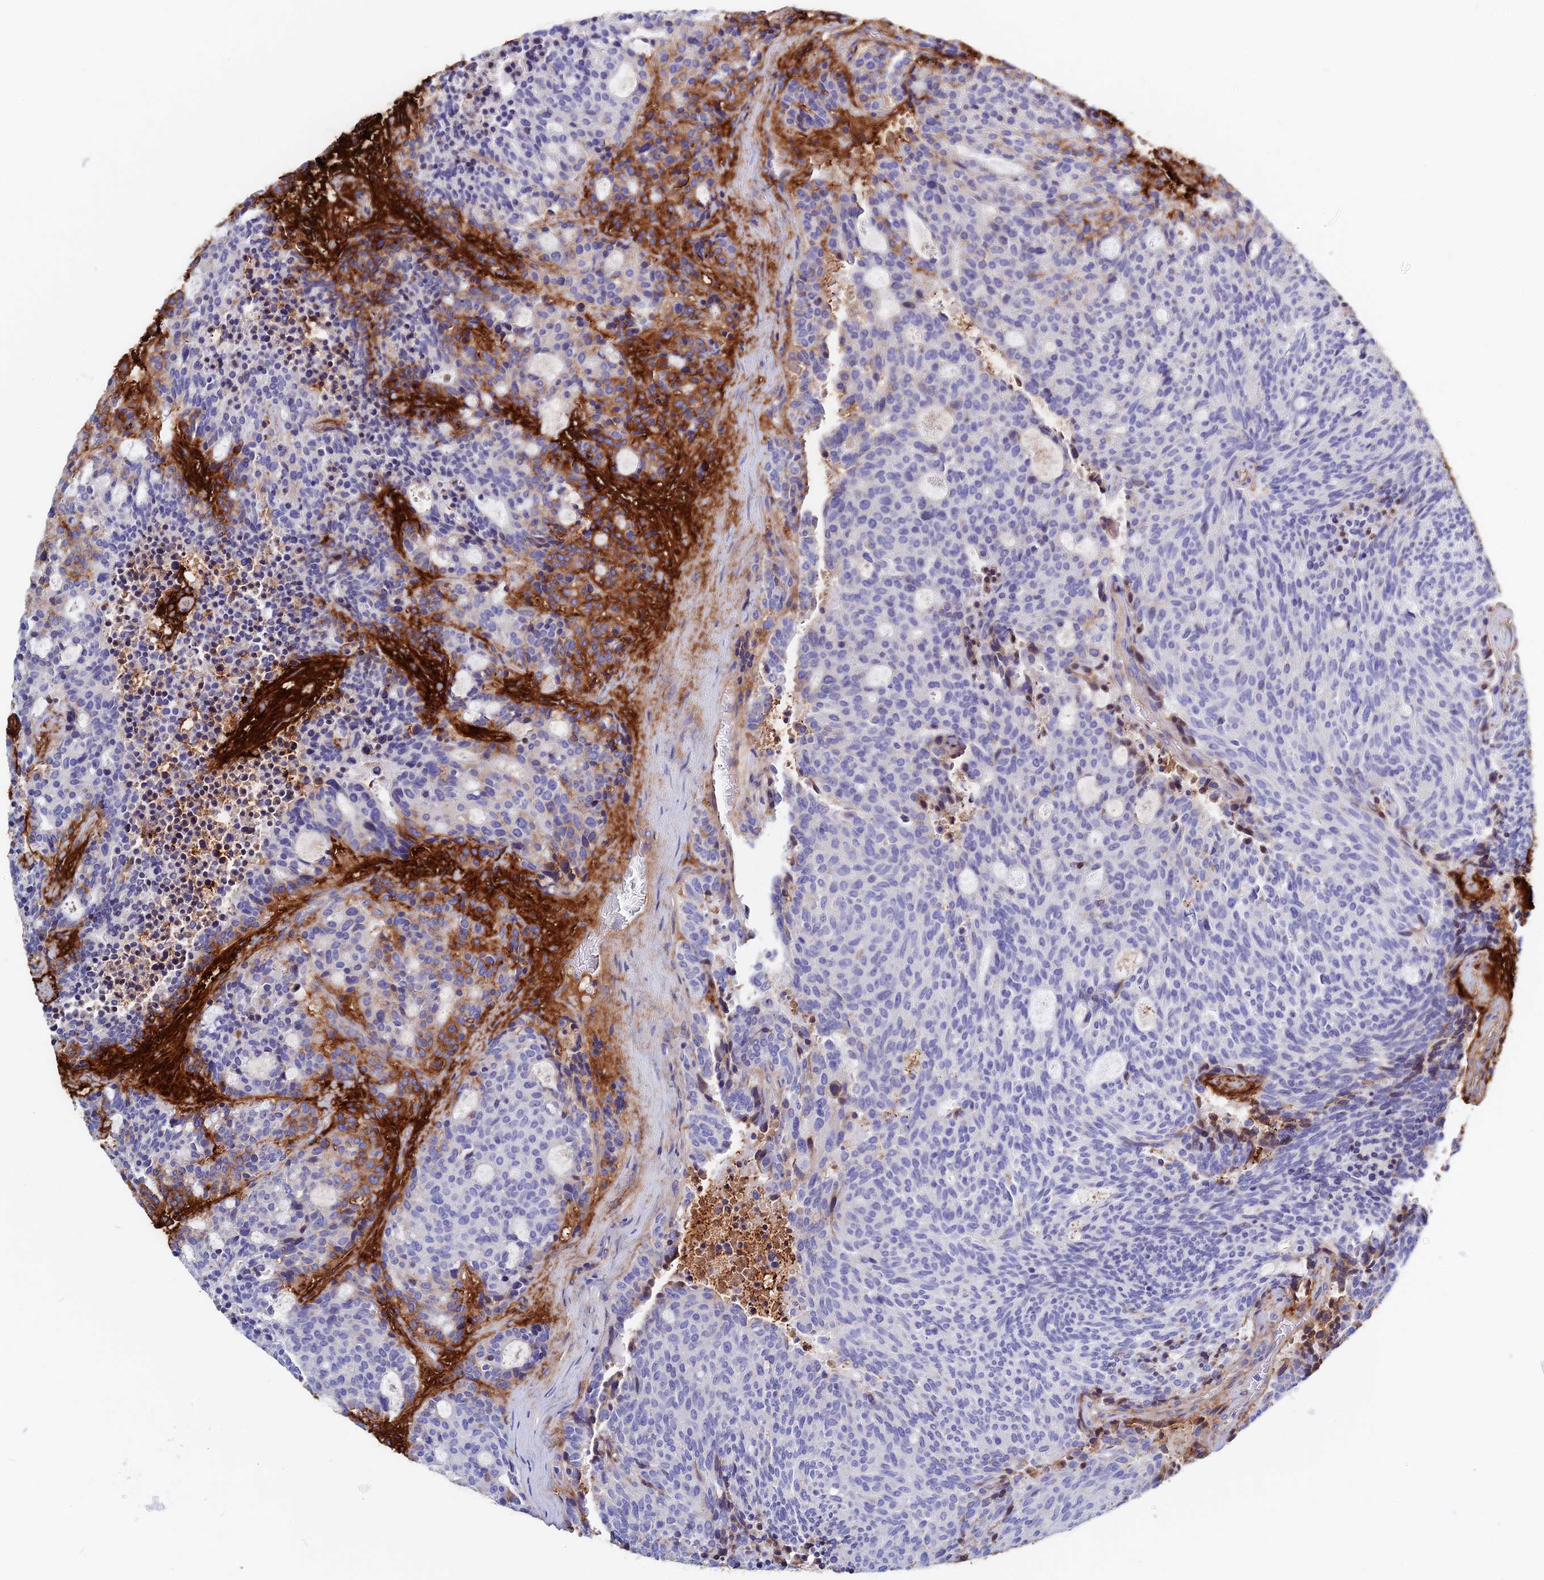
{"staining": {"intensity": "negative", "quantity": "none", "location": "none"}, "tissue": "carcinoid", "cell_type": "Tumor cells", "image_type": "cancer", "snomed": [{"axis": "morphology", "description": "Carcinoid, malignant, NOS"}, {"axis": "topography", "description": "Pancreas"}], "caption": "This is an immunohistochemistry image of human carcinoid. There is no staining in tumor cells.", "gene": "ITIH1", "patient": {"sex": "female", "age": 54}}